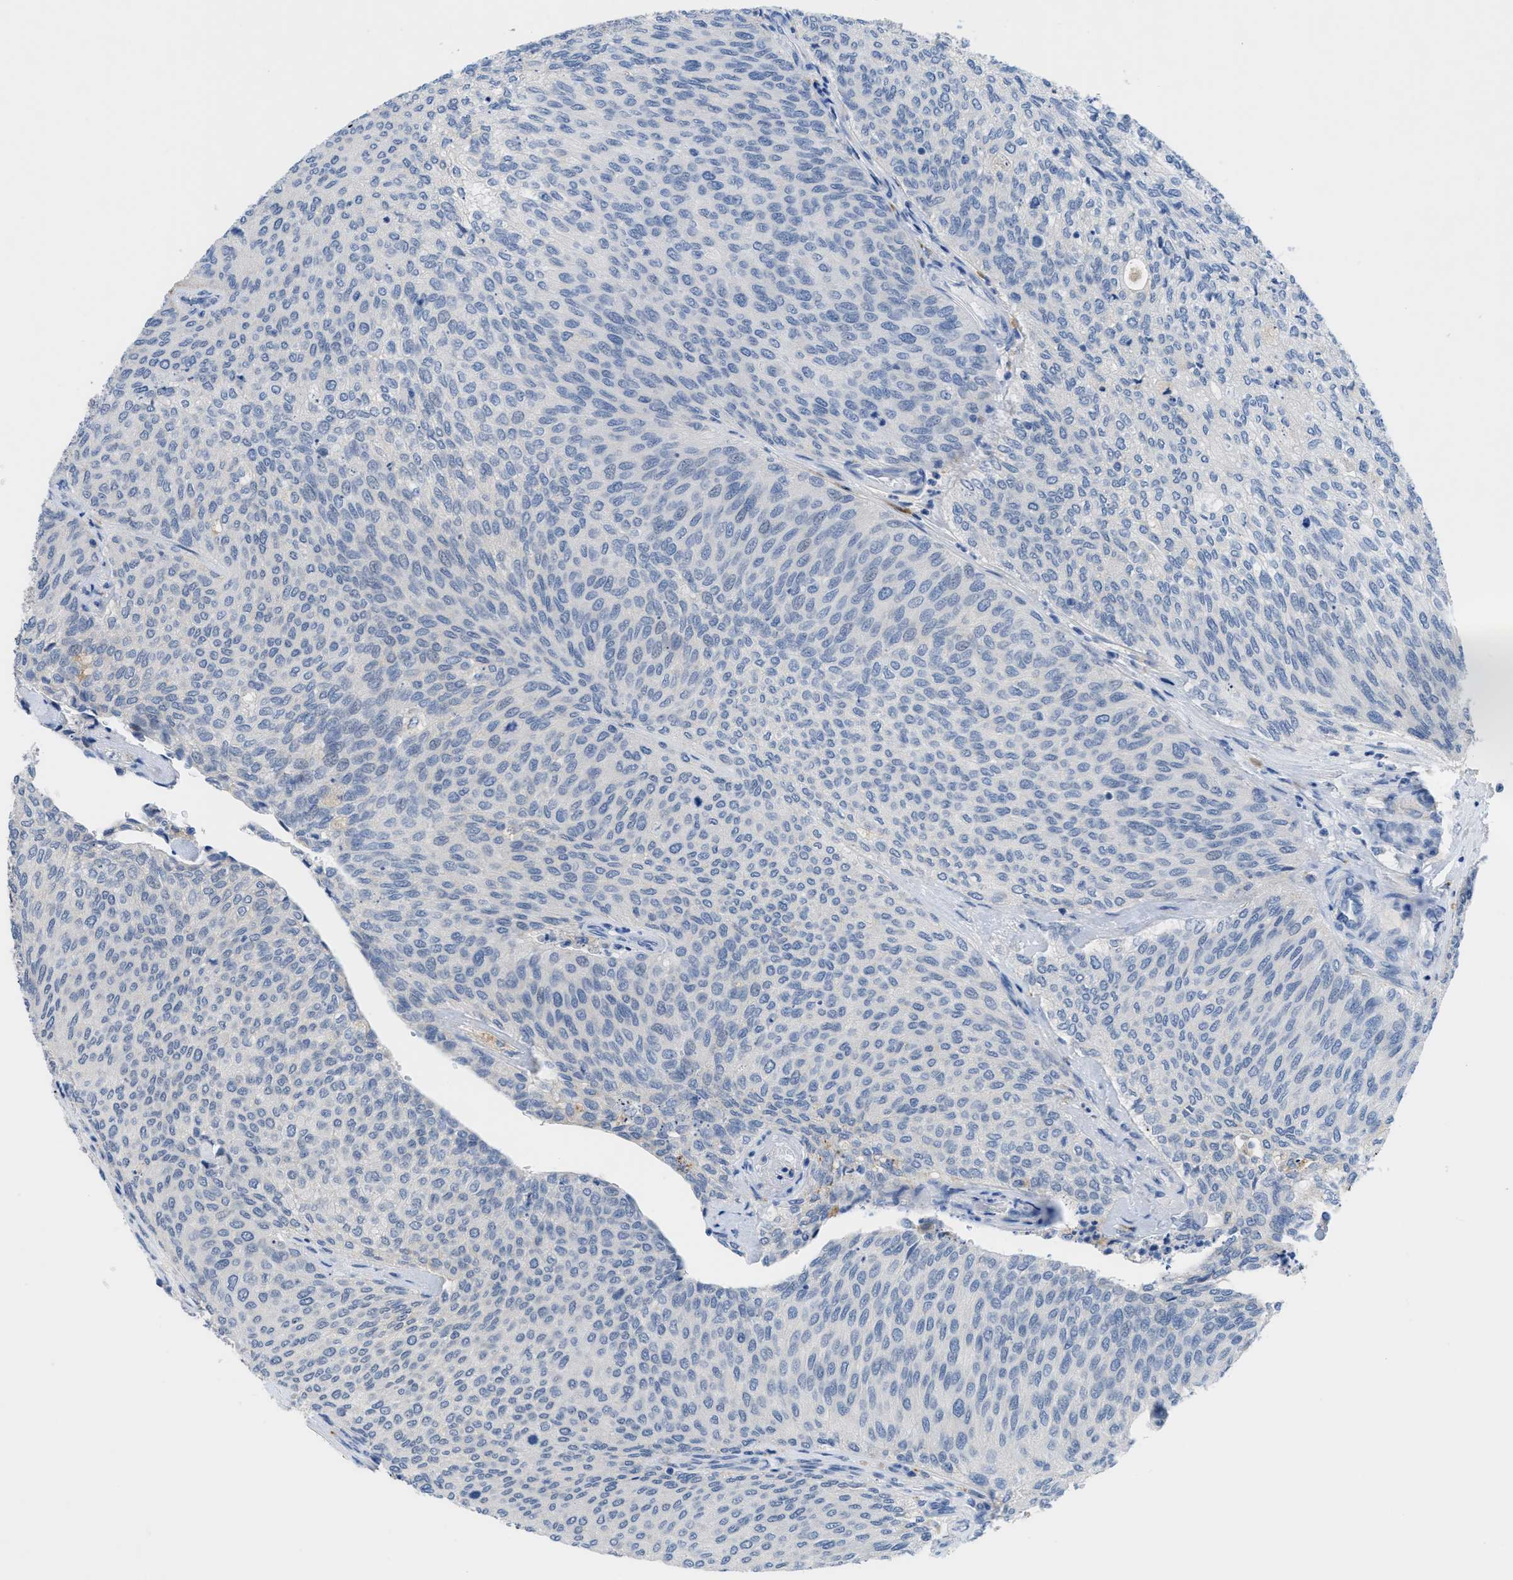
{"staining": {"intensity": "negative", "quantity": "none", "location": "none"}, "tissue": "urothelial cancer", "cell_type": "Tumor cells", "image_type": "cancer", "snomed": [{"axis": "morphology", "description": "Urothelial carcinoma, Low grade"}, {"axis": "topography", "description": "Urinary bladder"}], "caption": "Low-grade urothelial carcinoma was stained to show a protein in brown. There is no significant positivity in tumor cells.", "gene": "OR9K2", "patient": {"sex": "female", "age": 79}}